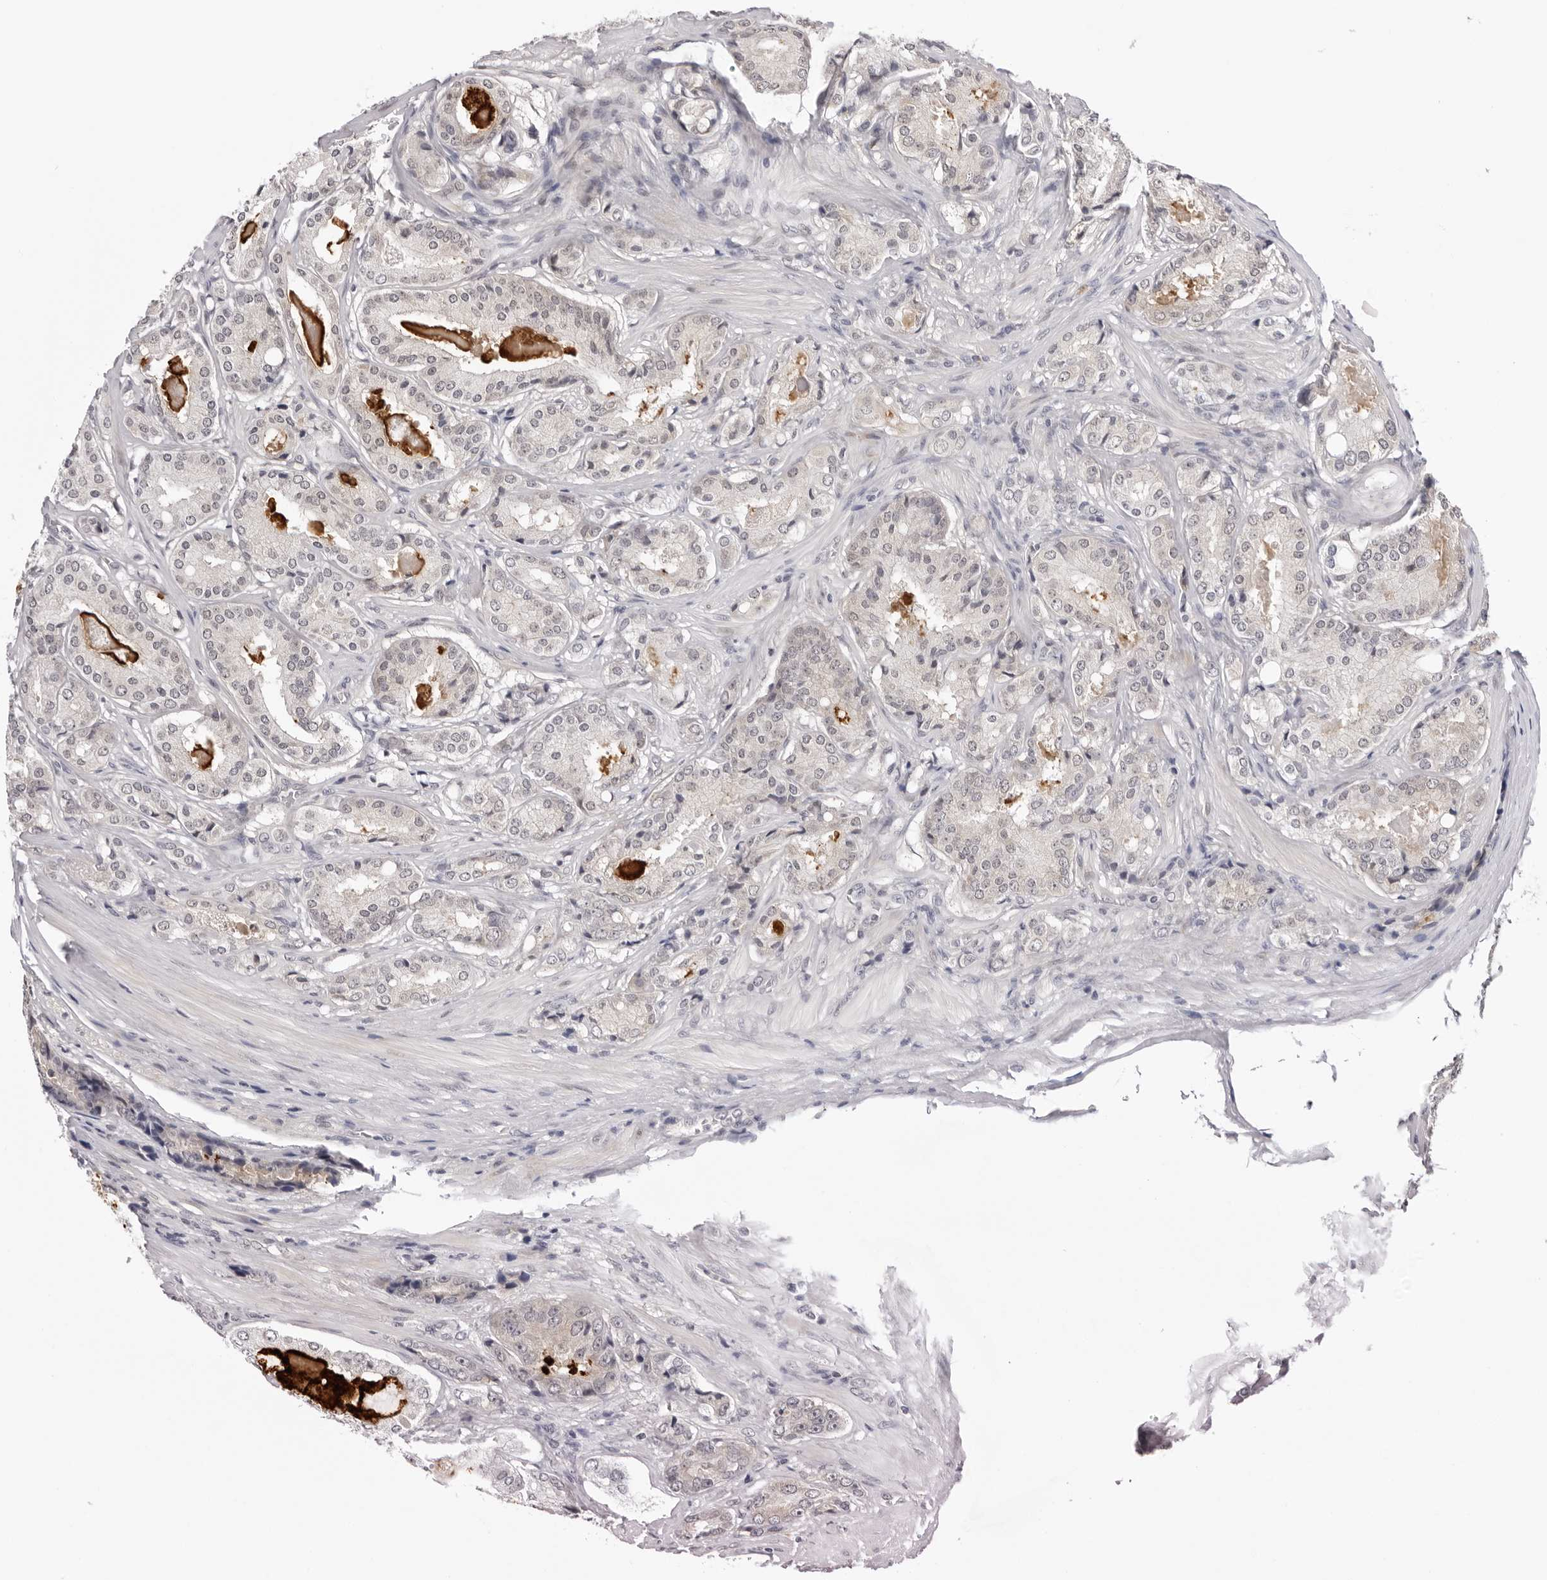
{"staining": {"intensity": "negative", "quantity": "none", "location": "none"}, "tissue": "prostate cancer", "cell_type": "Tumor cells", "image_type": "cancer", "snomed": [{"axis": "morphology", "description": "Adenocarcinoma, High grade"}, {"axis": "topography", "description": "Prostate"}], "caption": "The photomicrograph reveals no significant positivity in tumor cells of prostate high-grade adenocarcinoma.", "gene": "PRUNE1", "patient": {"sex": "male", "age": 60}}